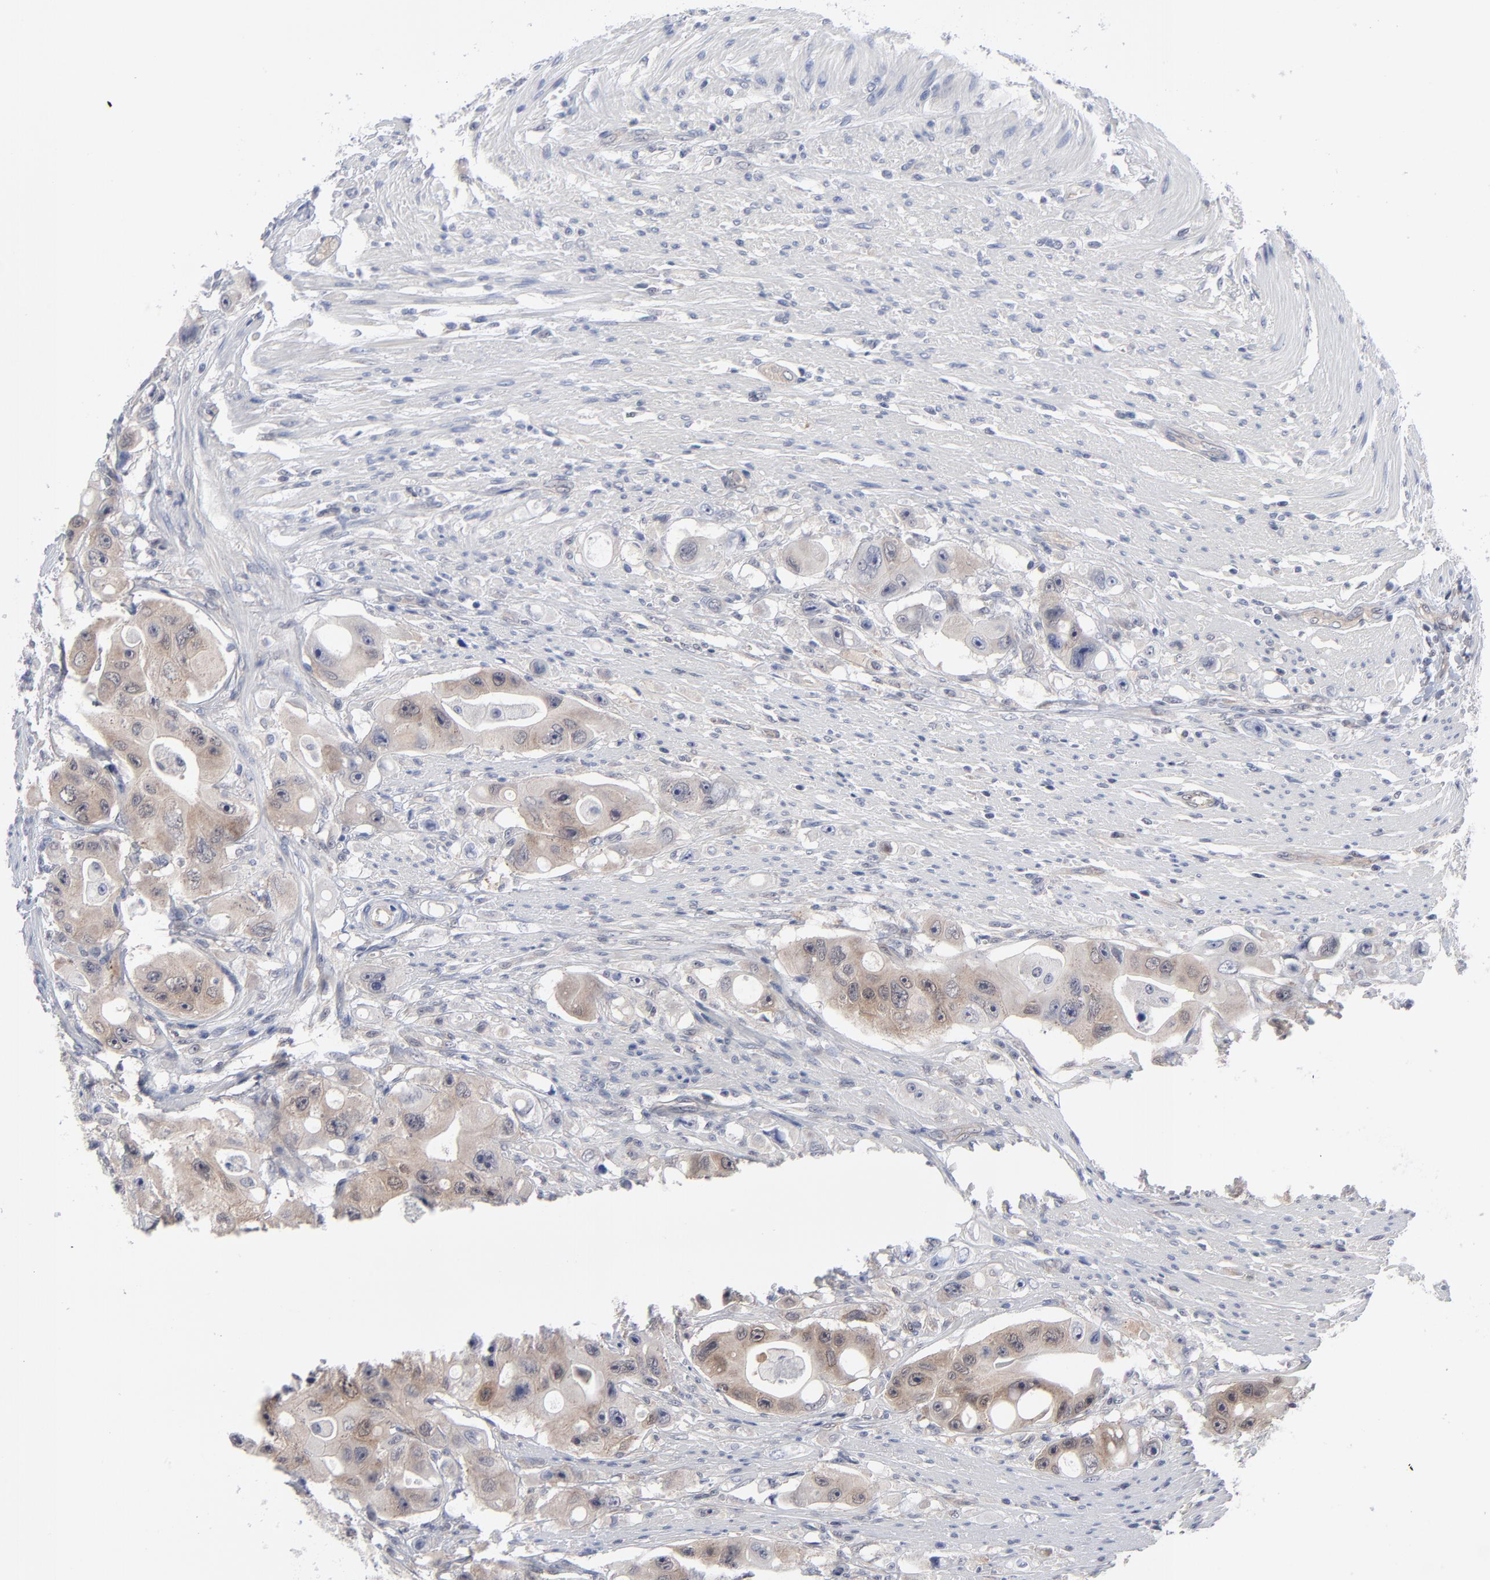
{"staining": {"intensity": "weak", "quantity": "25%-75%", "location": "cytoplasmic/membranous"}, "tissue": "colorectal cancer", "cell_type": "Tumor cells", "image_type": "cancer", "snomed": [{"axis": "morphology", "description": "Adenocarcinoma, NOS"}, {"axis": "topography", "description": "Colon"}], "caption": "Immunohistochemical staining of colorectal cancer (adenocarcinoma) exhibits low levels of weak cytoplasmic/membranous positivity in approximately 25%-75% of tumor cells.", "gene": "RPS6KB1", "patient": {"sex": "female", "age": 46}}